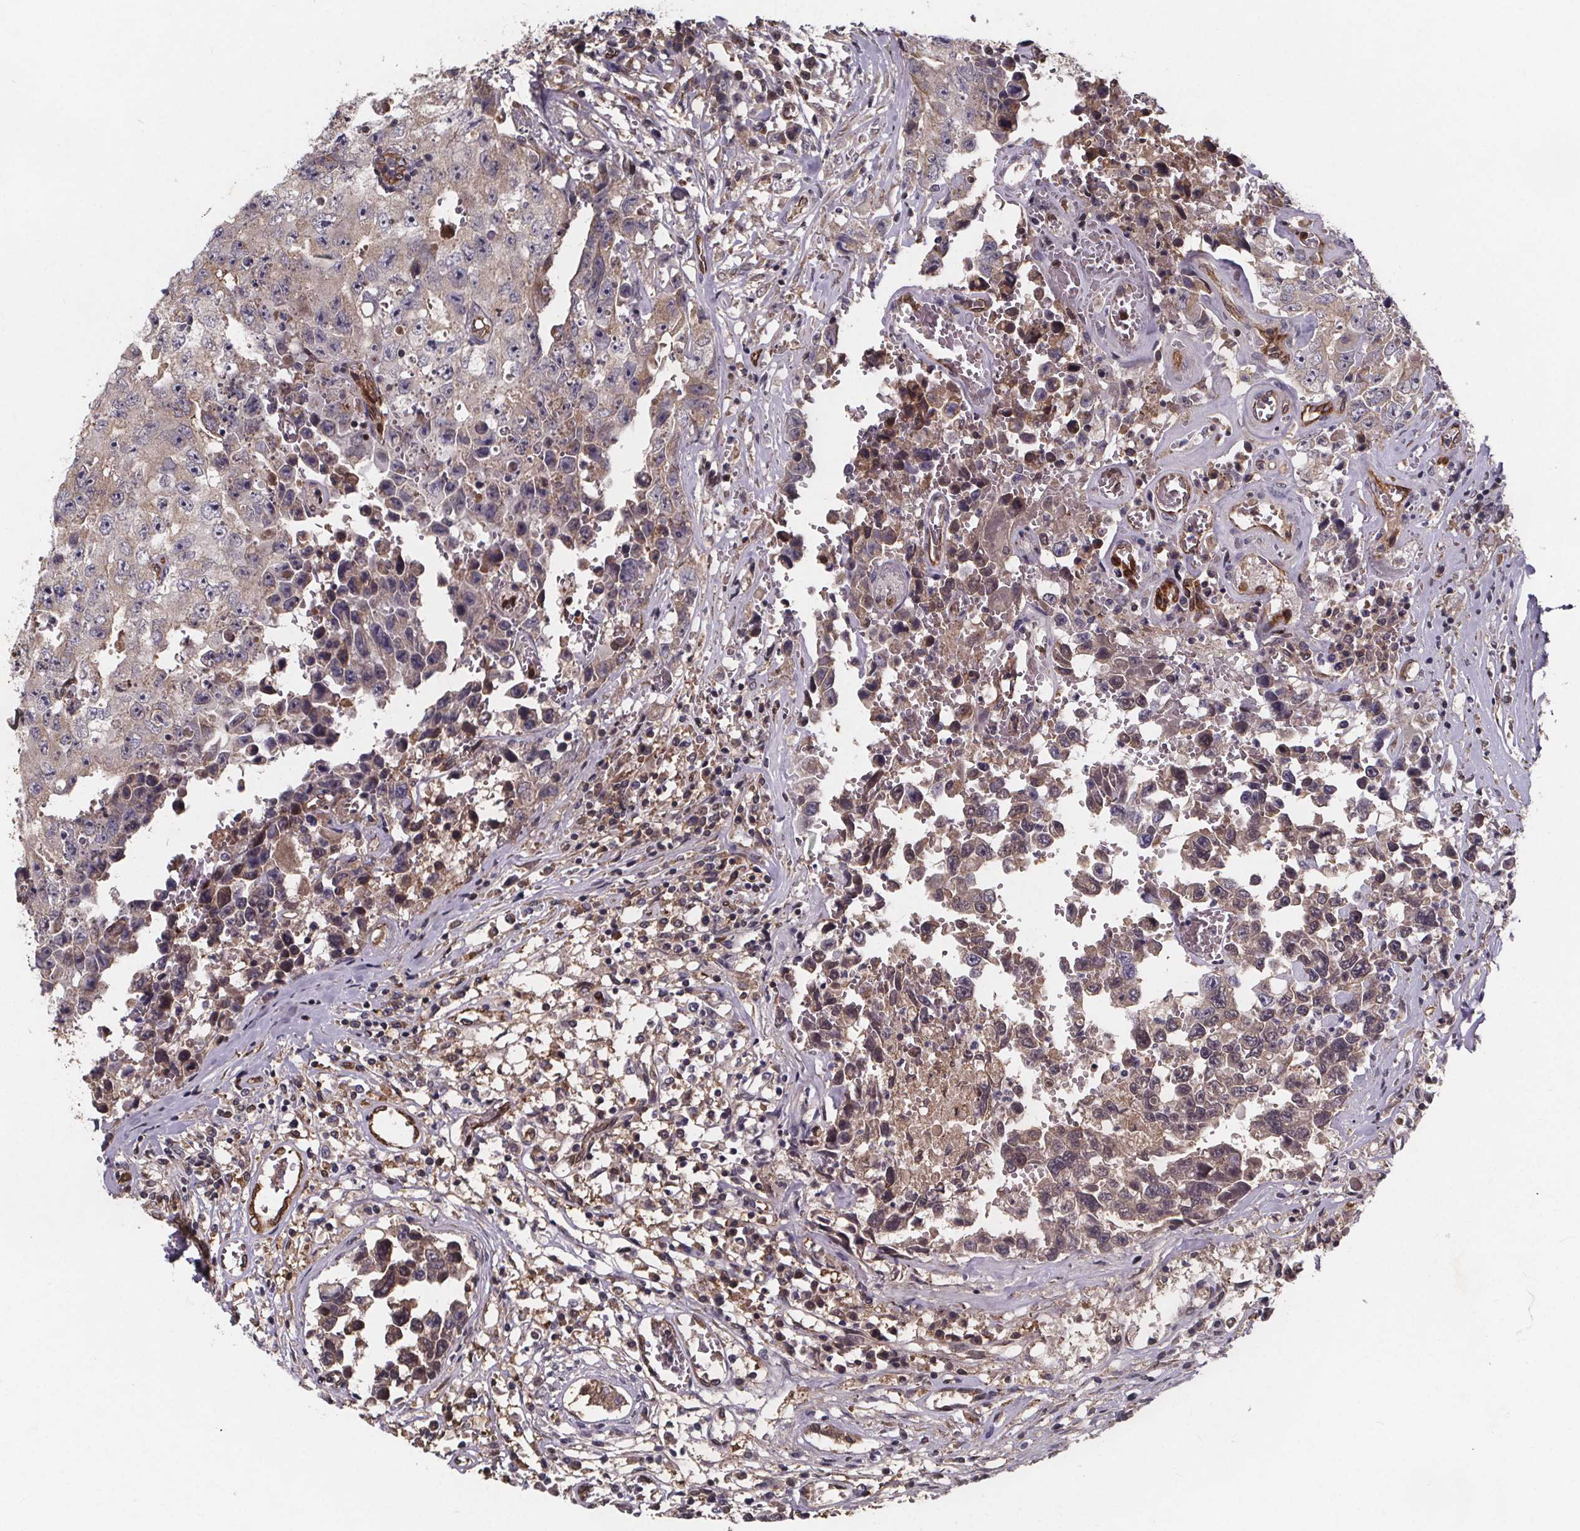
{"staining": {"intensity": "moderate", "quantity": "25%-75%", "location": "cytoplasmic/membranous"}, "tissue": "testis cancer", "cell_type": "Tumor cells", "image_type": "cancer", "snomed": [{"axis": "morphology", "description": "Carcinoma, Embryonal, NOS"}, {"axis": "topography", "description": "Testis"}], "caption": "Human testis cancer (embryonal carcinoma) stained with a protein marker exhibits moderate staining in tumor cells.", "gene": "FASTKD3", "patient": {"sex": "male", "age": 36}}